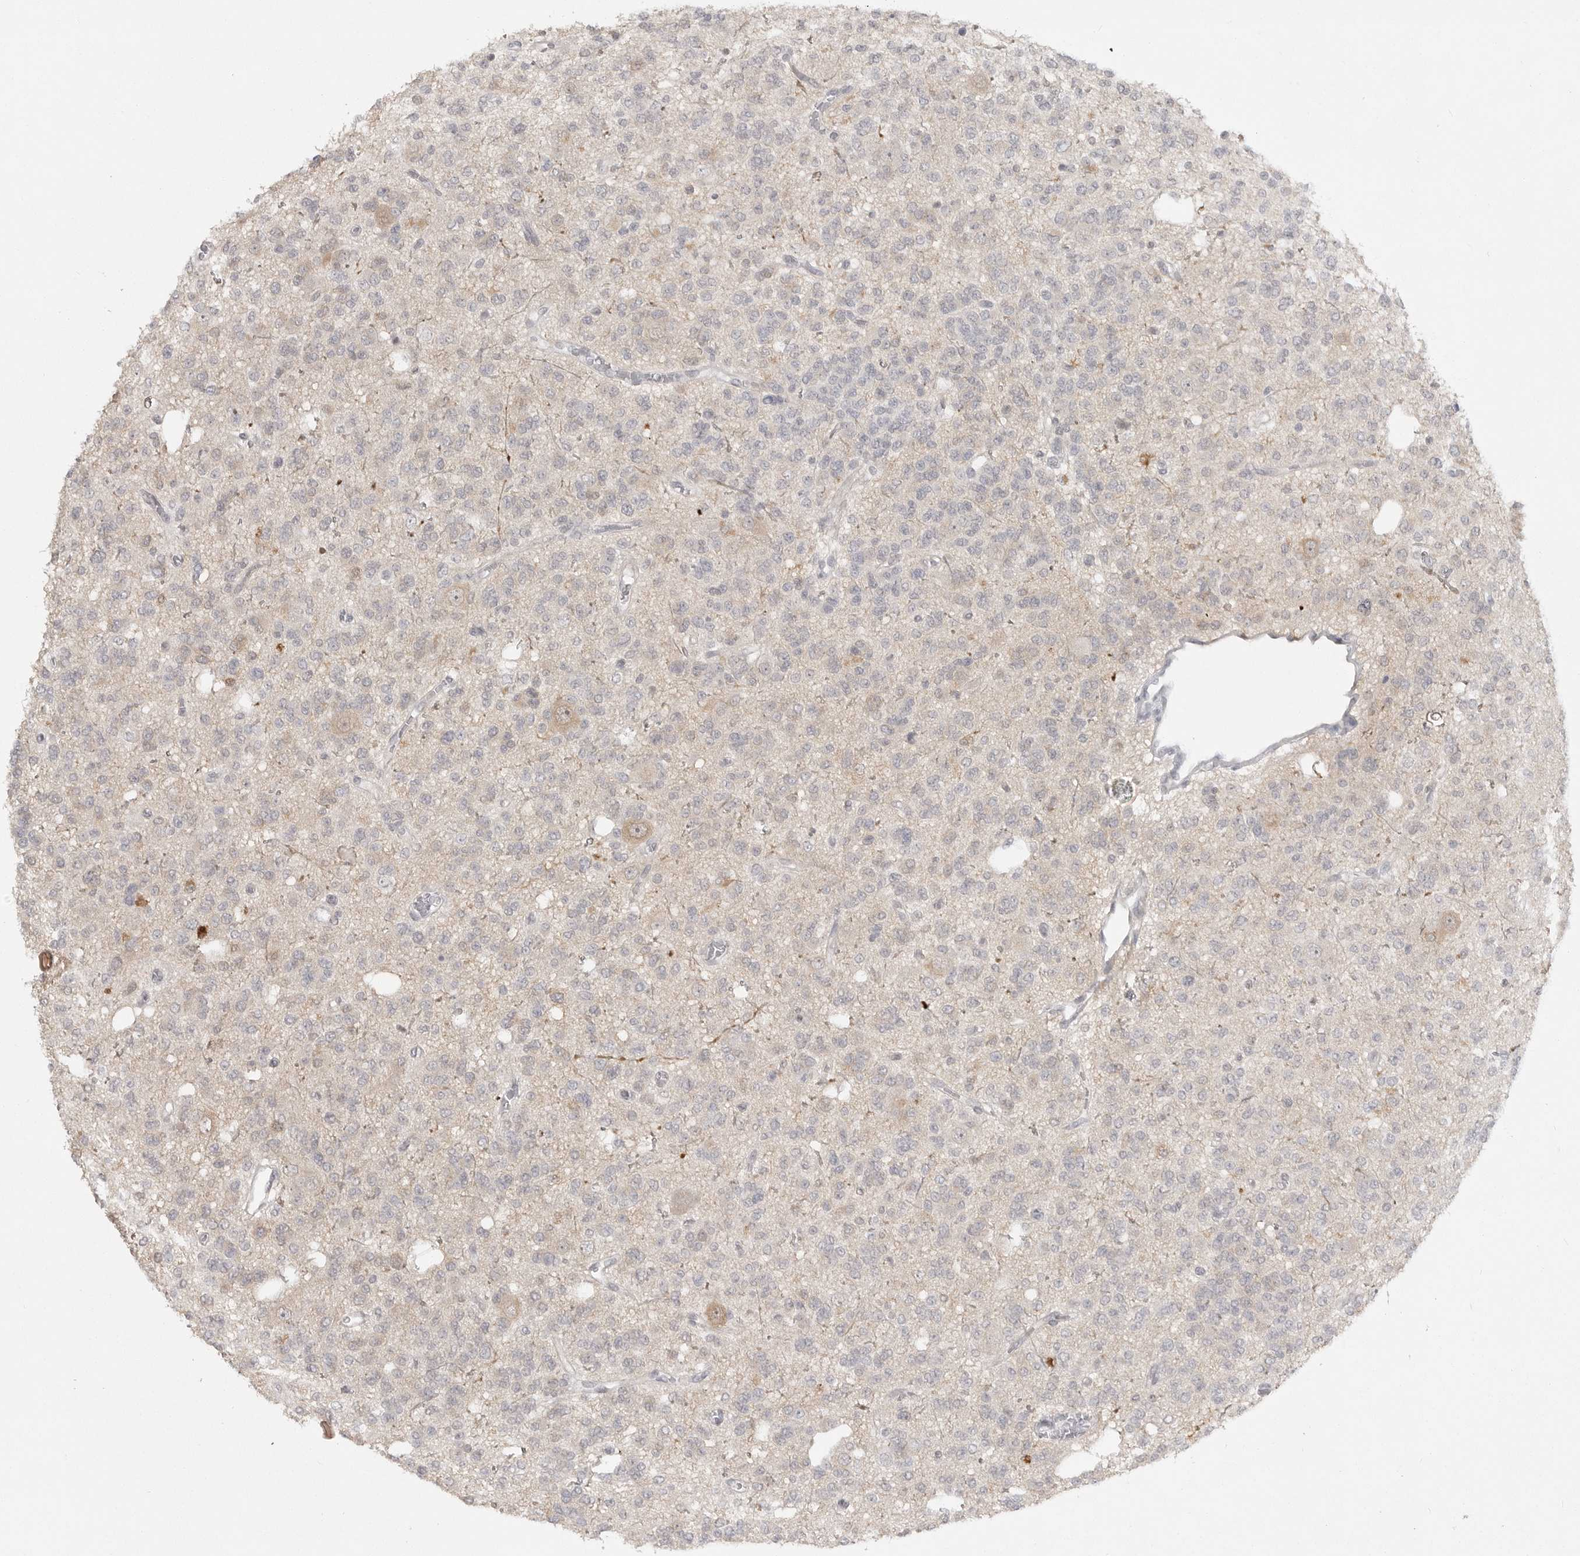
{"staining": {"intensity": "negative", "quantity": "none", "location": "none"}, "tissue": "glioma", "cell_type": "Tumor cells", "image_type": "cancer", "snomed": [{"axis": "morphology", "description": "Glioma, malignant, Low grade"}, {"axis": "topography", "description": "Brain"}], "caption": "Tumor cells are negative for brown protein staining in malignant low-grade glioma.", "gene": "TCTN3", "patient": {"sex": "male", "age": 38}}